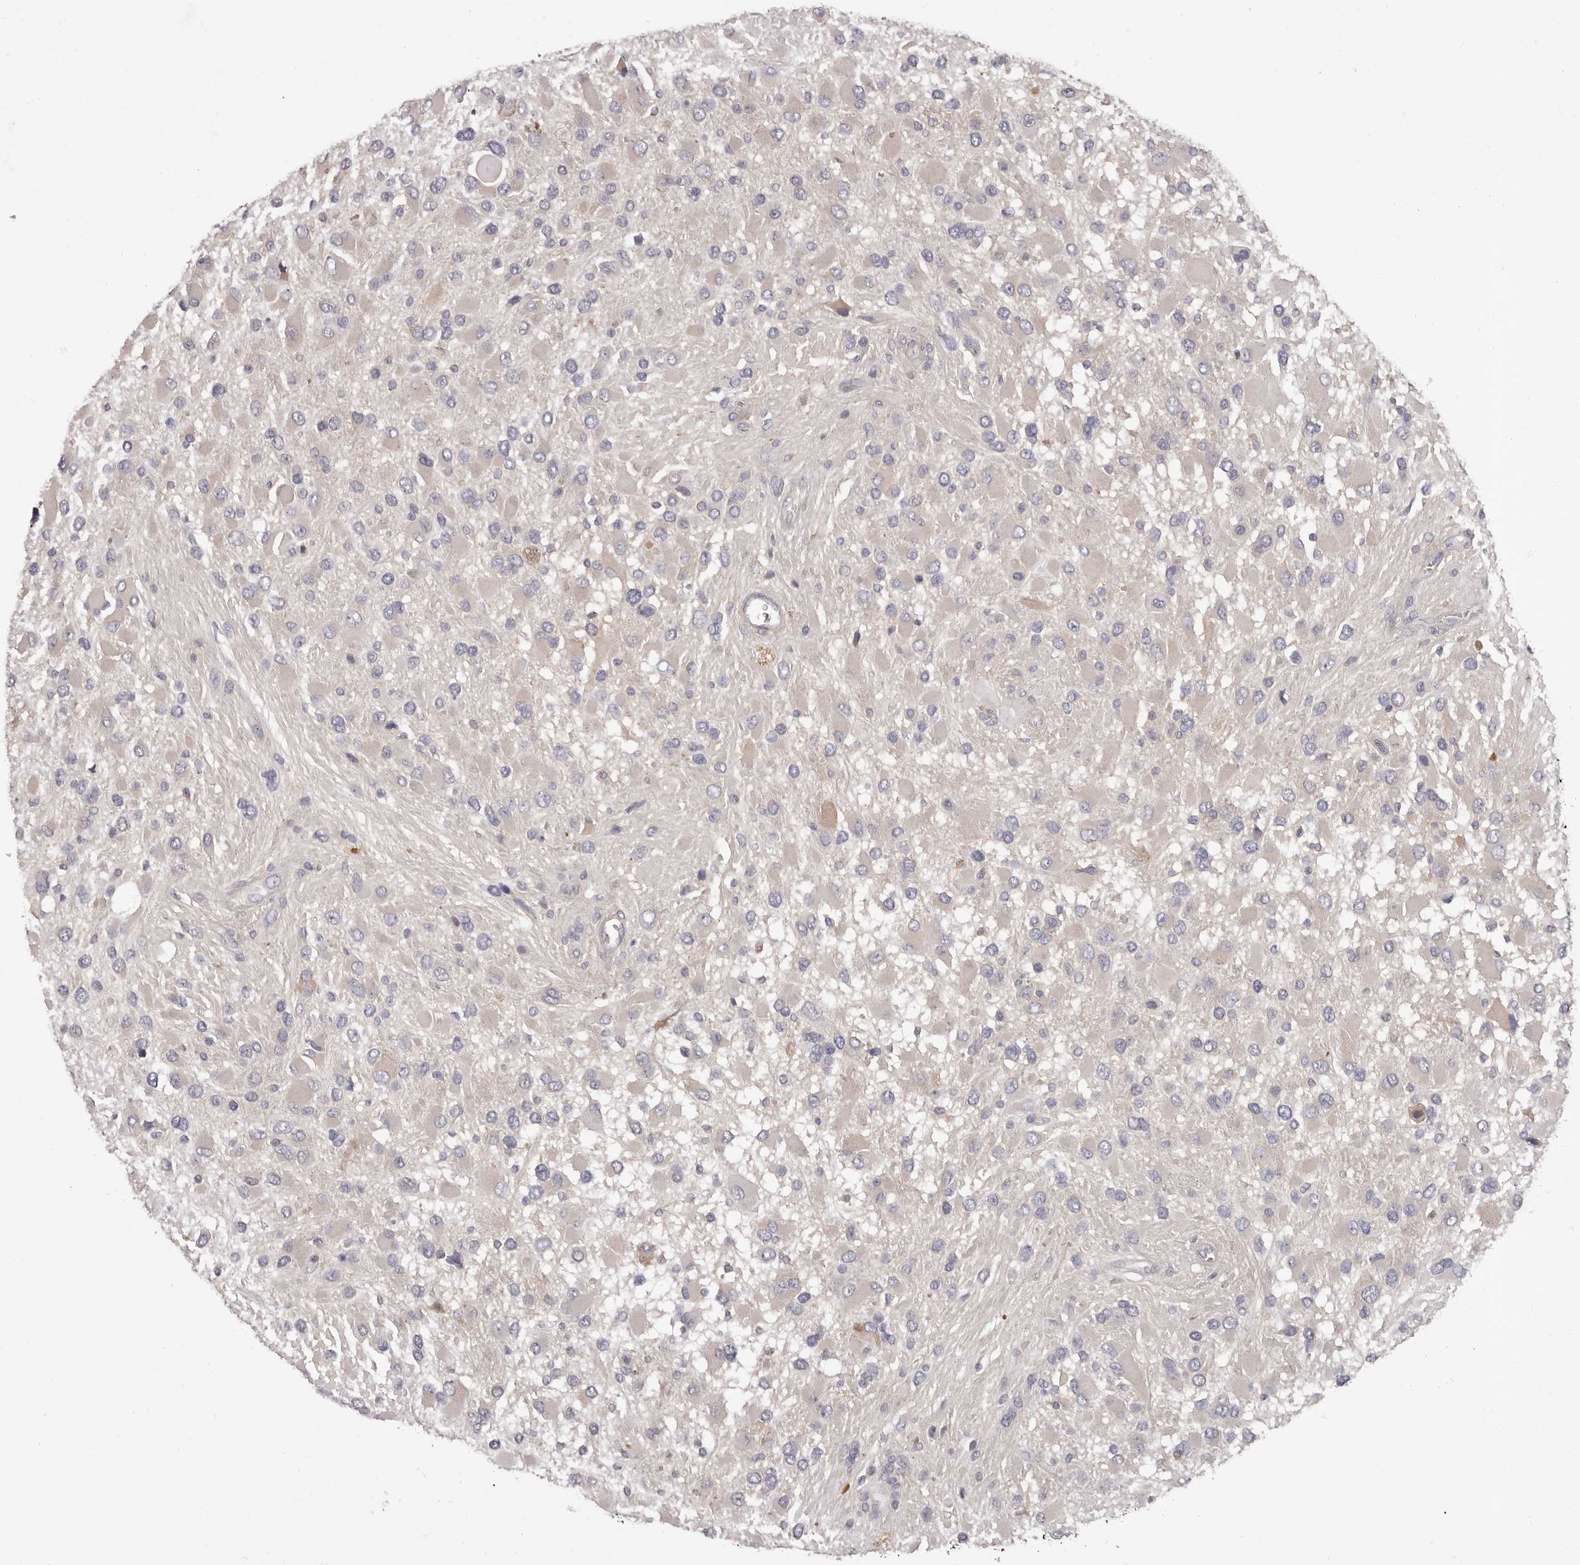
{"staining": {"intensity": "negative", "quantity": "none", "location": "none"}, "tissue": "glioma", "cell_type": "Tumor cells", "image_type": "cancer", "snomed": [{"axis": "morphology", "description": "Glioma, malignant, High grade"}, {"axis": "topography", "description": "Brain"}], "caption": "Immunohistochemistry (IHC) of human glioma displays no positivity in tumor cells. (Brightfield microscopy of DAB (3,3'-diaminobenzidine) IHC at high magnification).", "gene": "APEH", "patient": {"sex": "male", "age": 53}}